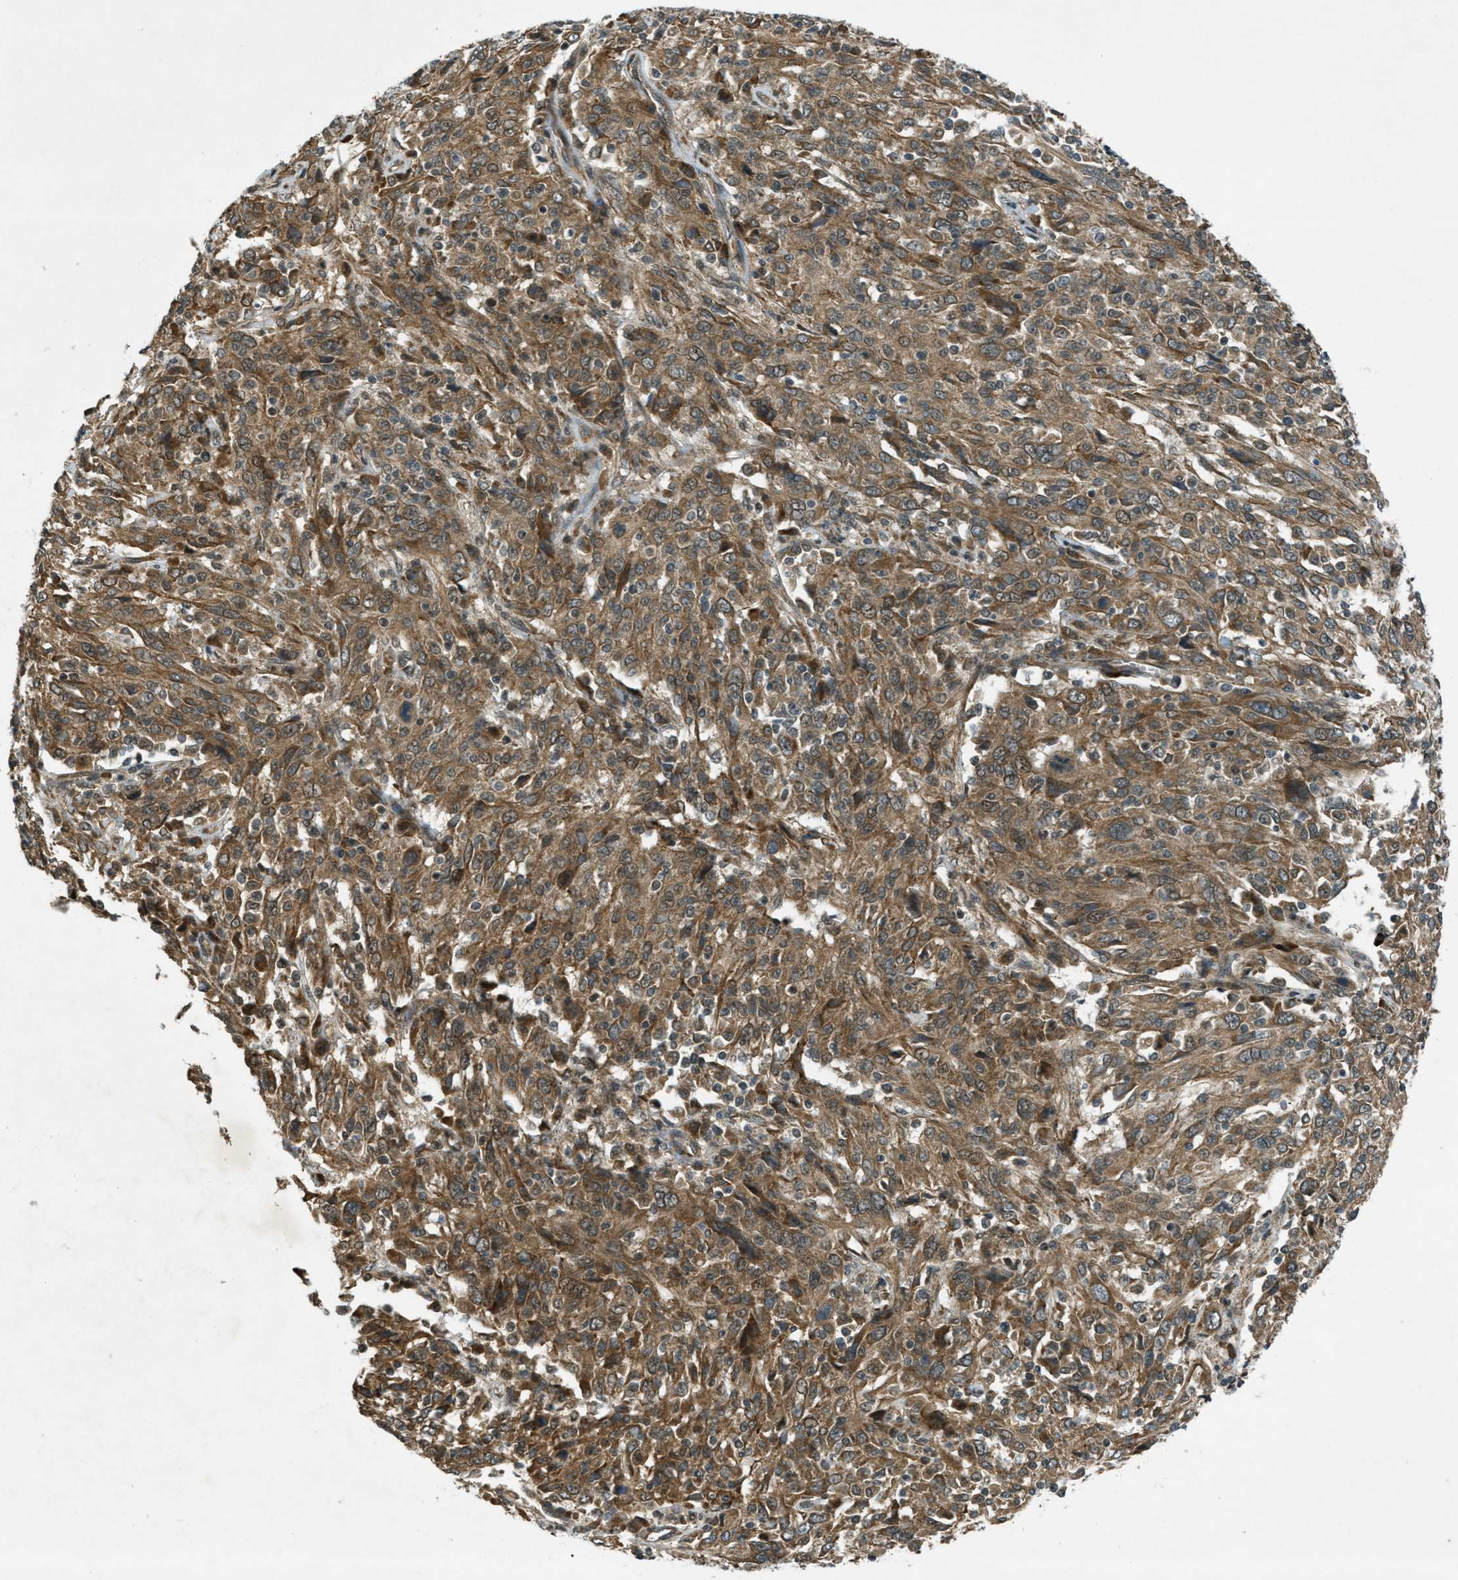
{"staining": {"intensity": "moderate", "quantity": ">75%", "location": "cytoplasmic/membranous"}, "tissue": "cervical cancer", "cell_type": "Tumor cells", "image_type": "cancer", "snomed": [{"axis": "morphology", "description": "Squamous cell carcinoma, NOS"}, {"axis": "topography", "description": "Cervix"}], "caption": "Immunohistochemistry of cervical cancer (squamous cell carcinoma) demonstrates medium levels of moderate cytoplasmic/membranous positivity in about >75% of tumor cells.", "gene": "EIF2AK3", "patient": {"sex": "female", "age": 46}}